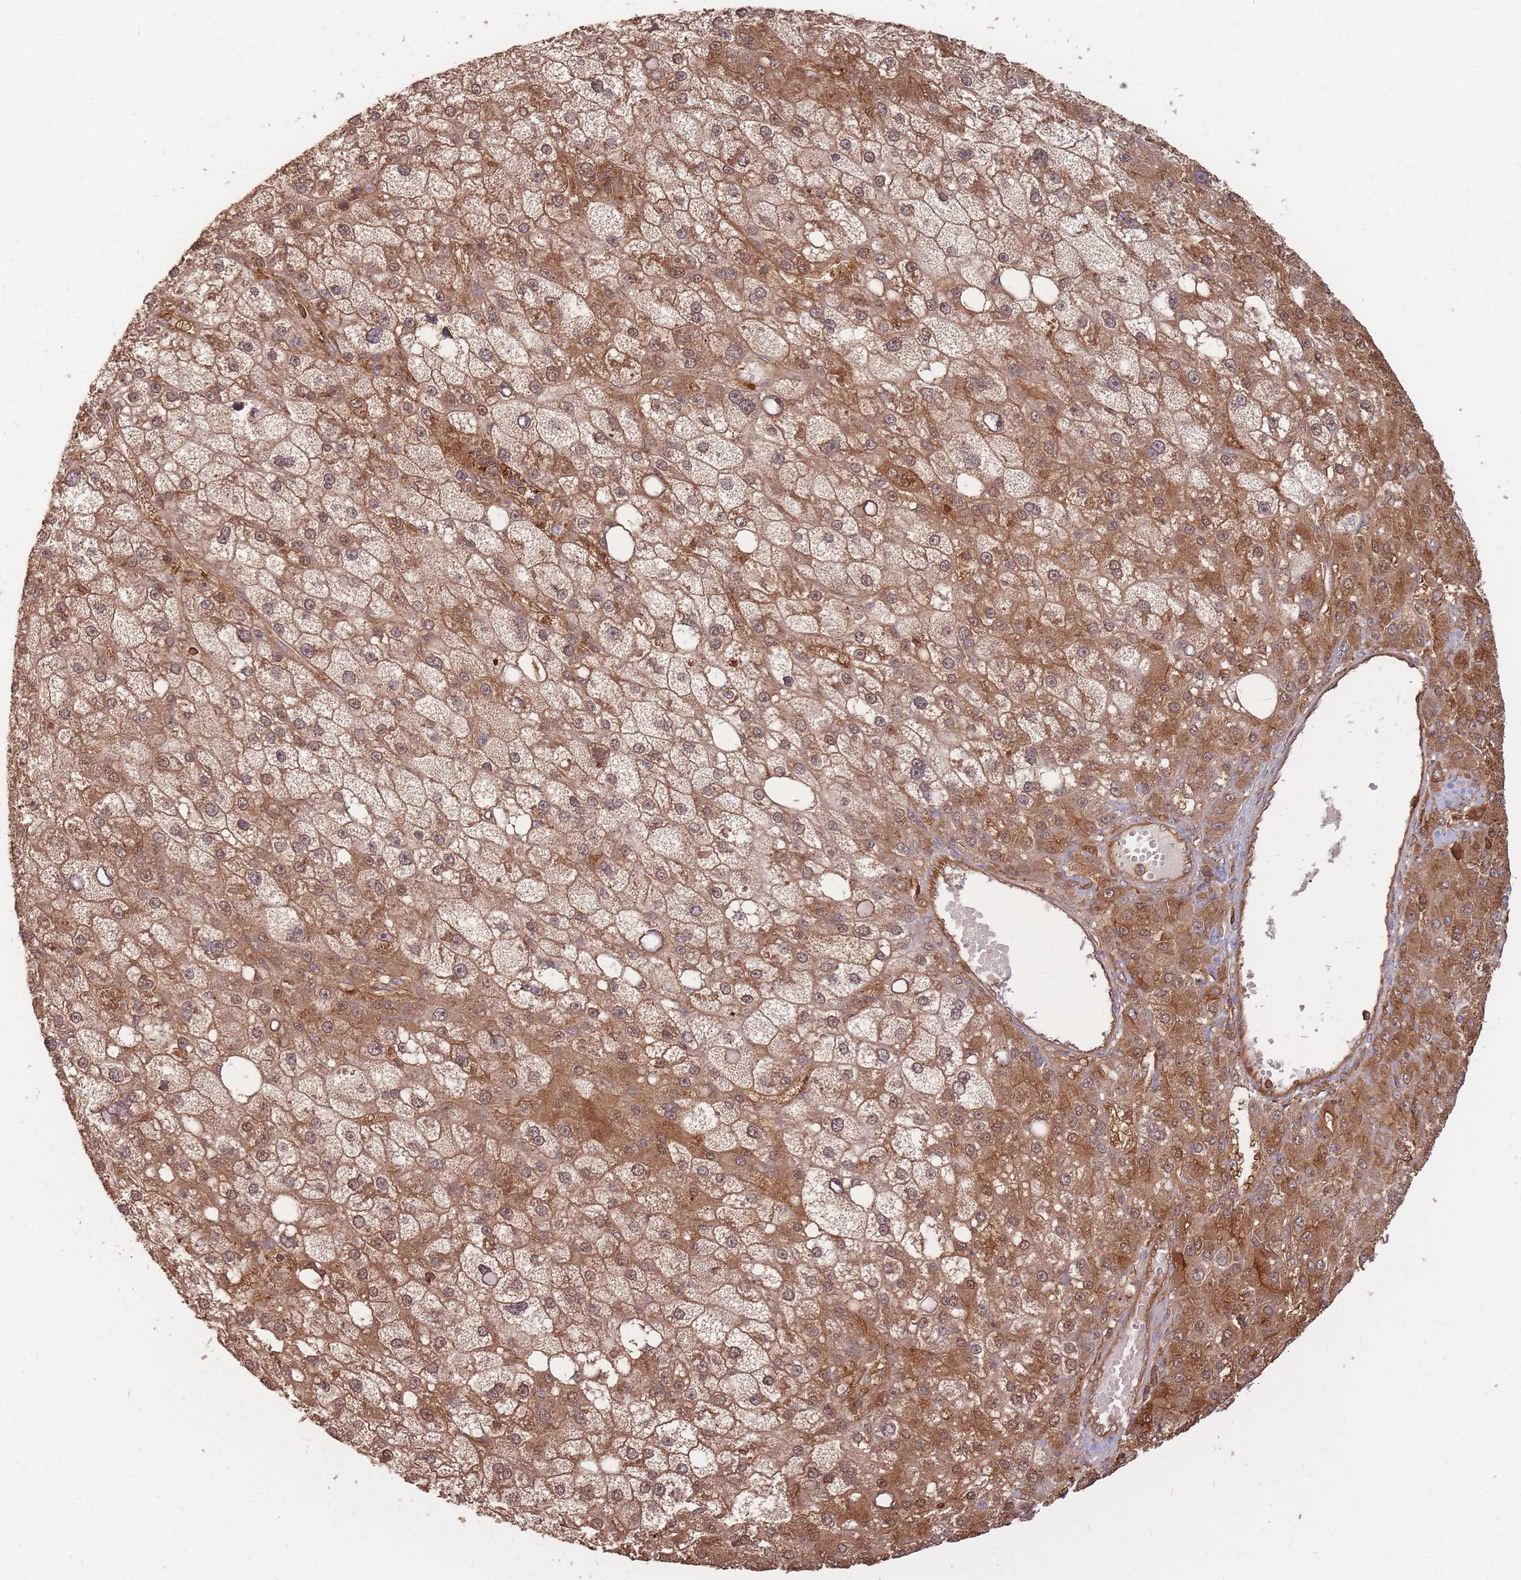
{"staining": {"intensity": "moderate", "quantity": ">75%", "location": "cytoplasmic/membranous"}, "tissue": "liver cancer", "cell_type": "Tumor cells", "image_type": "cancer", "snomed": [{"axis": "morphology", "description": "Carcinoma, Hepatocellular, NOS"}, {"axis": "topography", "description": "Liver"}], "caption": "A high-resolution image shows immunohistochemistry staining of liver cancer, which demonstrates moderate cytoplasmic/membranous staining in about >75% of tumor cells. The protein of interest is stained brown, and the nuclei are stained in blue (DAB (3,3'-diaminobenzidine) IHC with brightfield microscopy, high magnification).", "gene": "PLS3", "patient": {"sex": "male", "age": 67}}